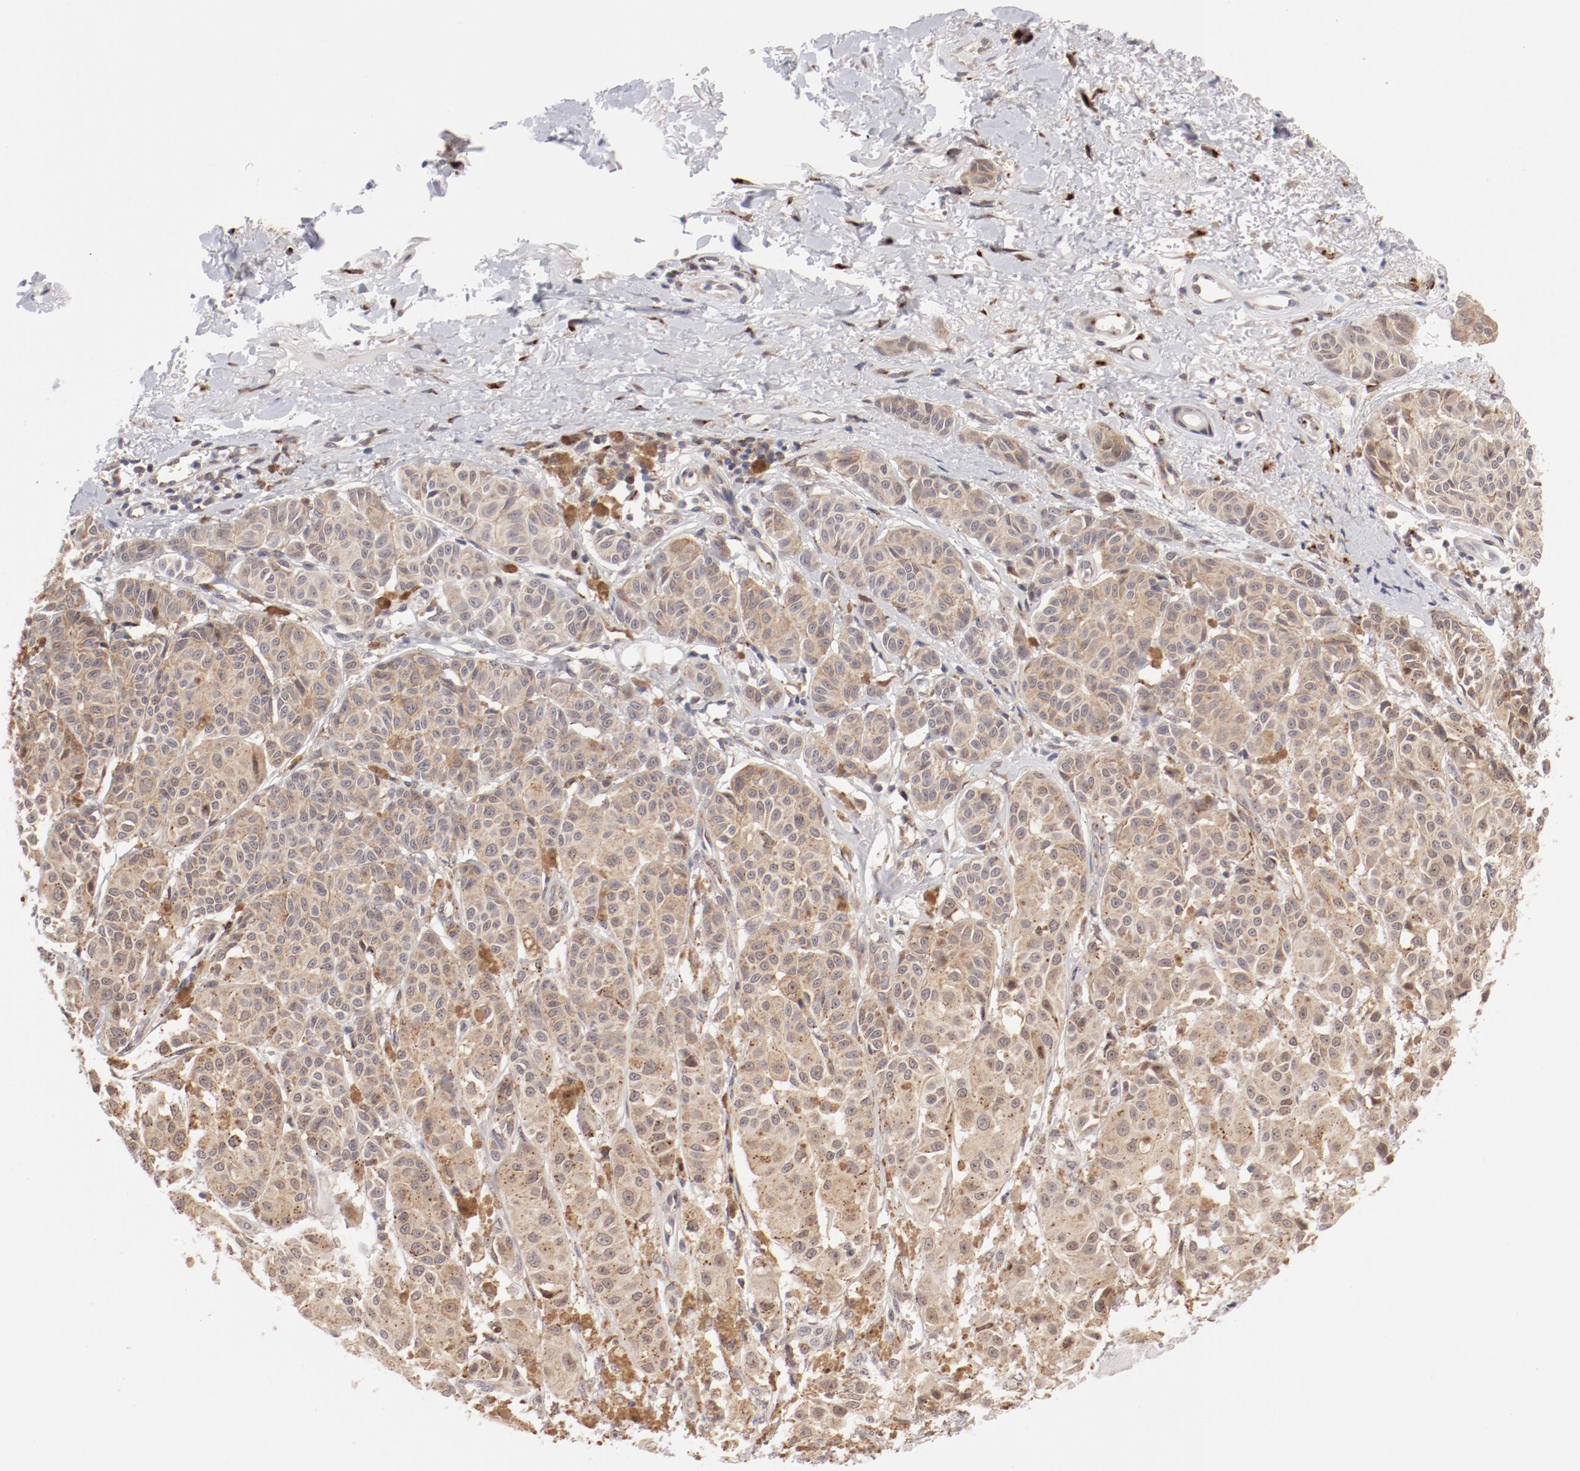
{"staining": {"intensity": "negative", "quantity": "none", "location": "none"}, "tissue": "melanoma", "cell_type": "Tumor cells", "image_type": "cancer", "snomed": [{"axis": "morphology", "description": "Malignant melanoma, NOS"}, {"axis": "topography", "description": "Skin"}], "caption": "Histopathology image shows no protein expression in tumor cells of melanoma tissue.", "gene": "RPL12", "patient": {"sex": "male", "age": 76}}